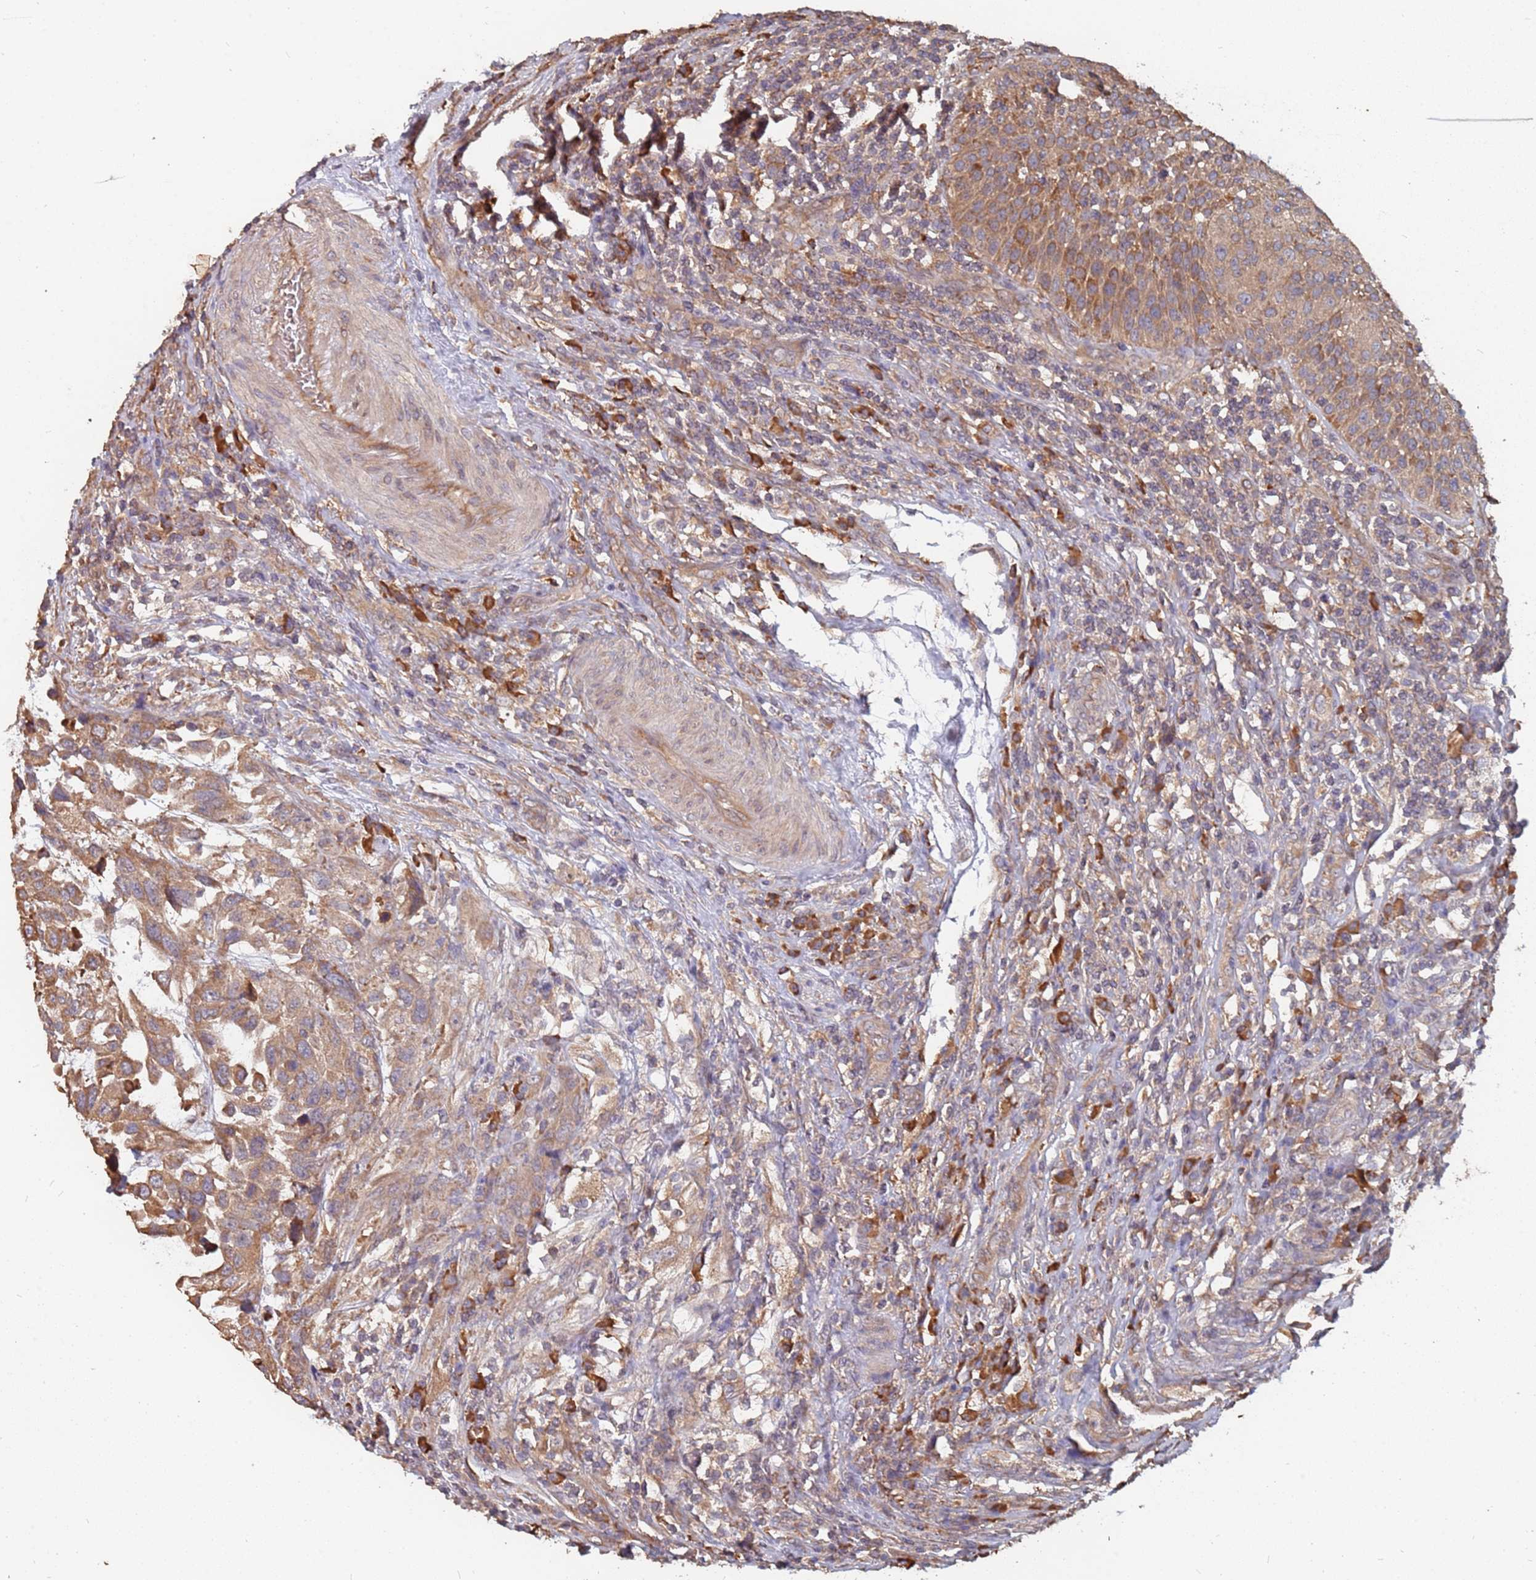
{"staining": {"intensity": "moderate", "quantity": ">75%", "location": "cytoplasmic/membranous"}, "tissue": "urothelial cancer", "cell_type": "Tumor cells", "image_type": "cancer", "snomed": [{"axis": "morphology", "description": "Urothelial carcinoma, High grade"}, {"axis": "topography", "description": "Urinary bladder"}], "caption": "This image shows immunohistochemistry staining of urothelial cancer, with medium moderate cytoplasmic/membranous positivity in about >75% of tumor cells.", "gene": "ATG5", "patient": {"sex": "female", "age": 70}}